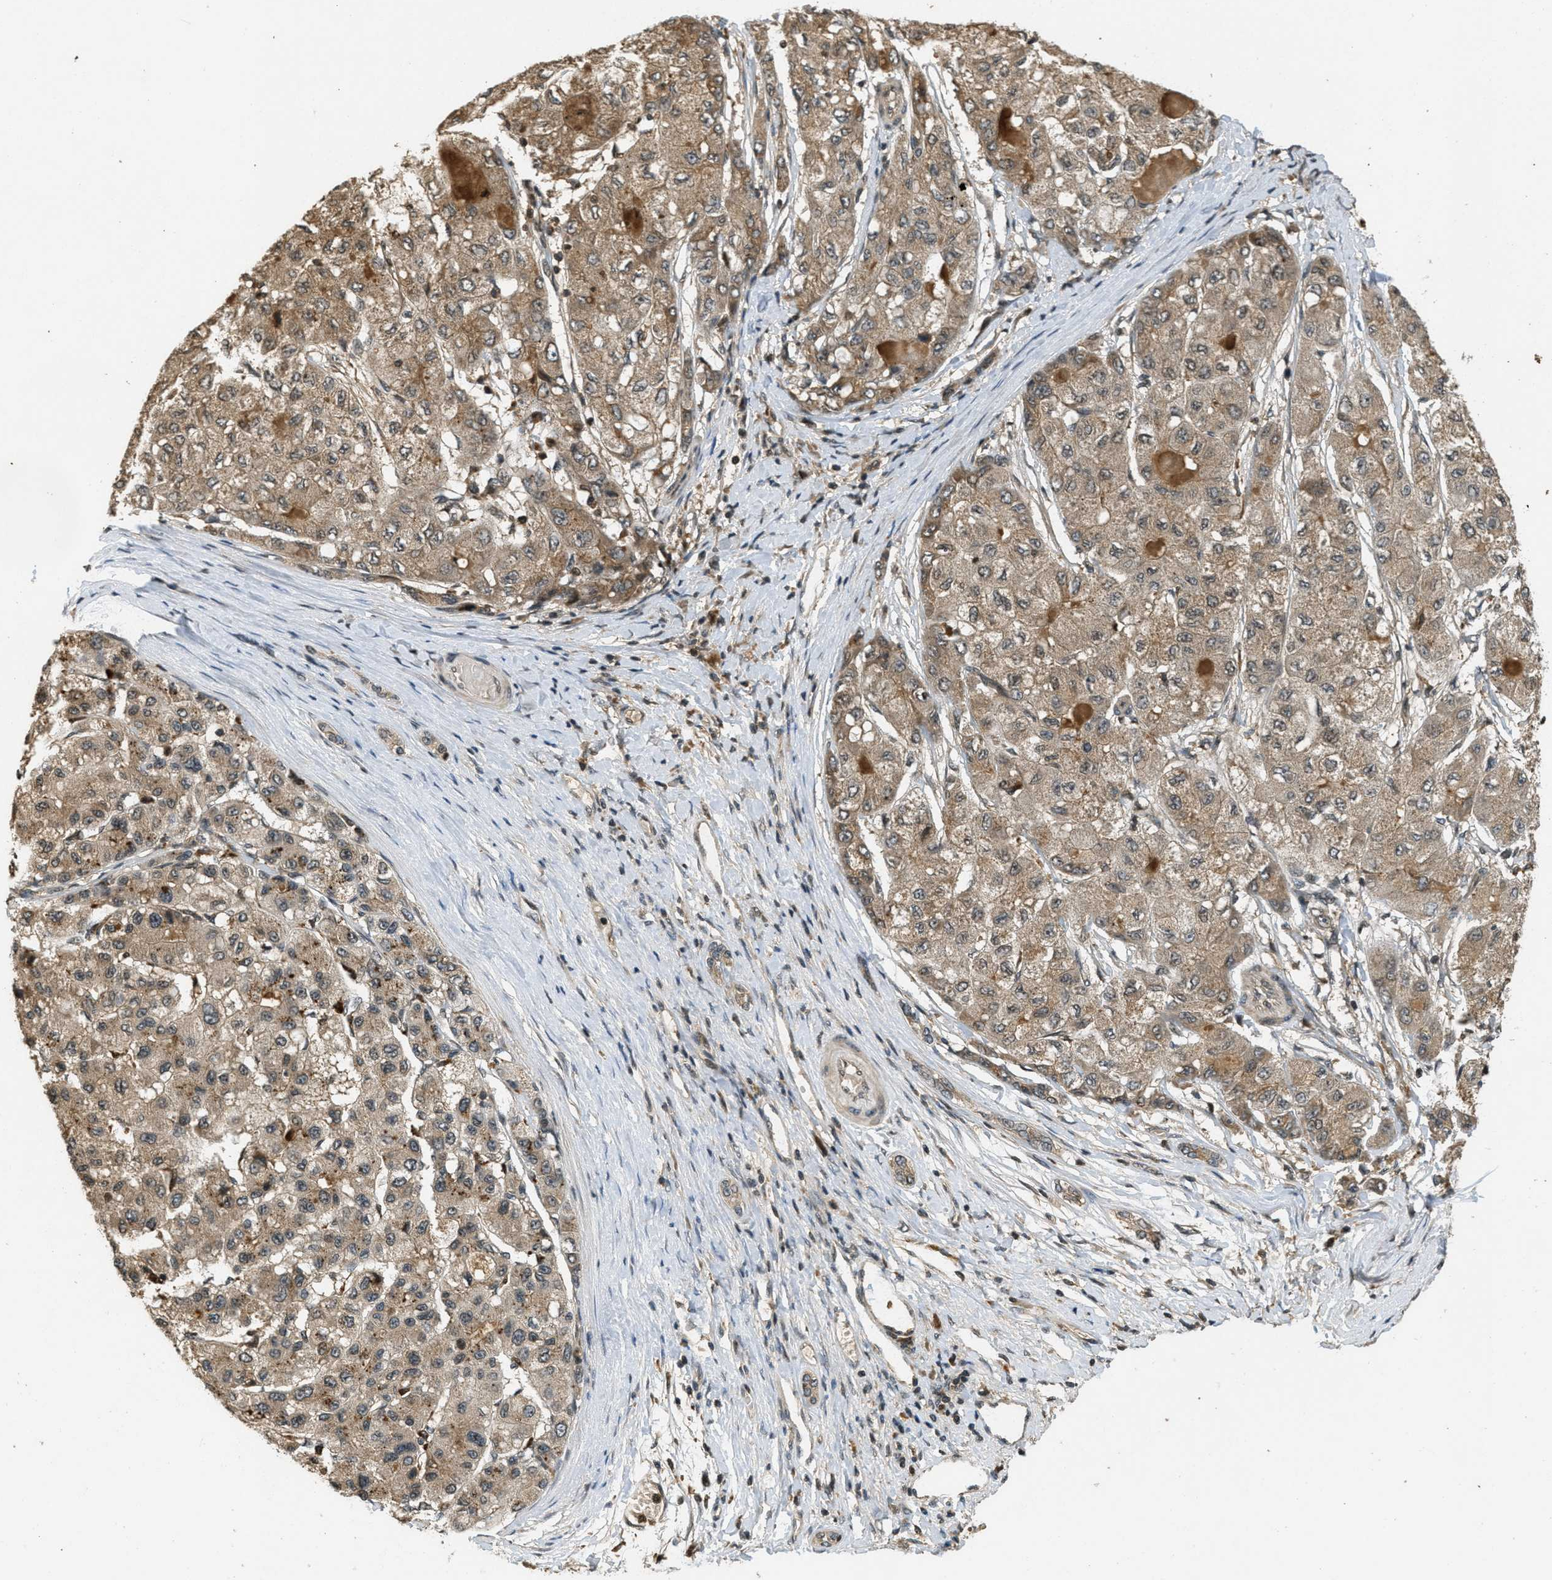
{"staining": {"intensity": "moderate", "quantity": ">75%", "location": "cytoplasmic/membranous"}, "tissue": "liver cancer", "cell_type": "Tumor cells", "image_type": "cancer", "snomed": [{"axis": "morphology", "description": "Carcinoma, Hepatocellular, NOS"}, {"axis": "topography", "description": "Liver"}], "caption": "Immunohistochemical staining of liver cancer (hepatocellular carcinoma) demonstrates medium levels of moderate cytoplasmic/membranous protein staining in about >75% of tumor cells.", "gene": "ATG7", "patient": {"sex": "male", "age": 80}}